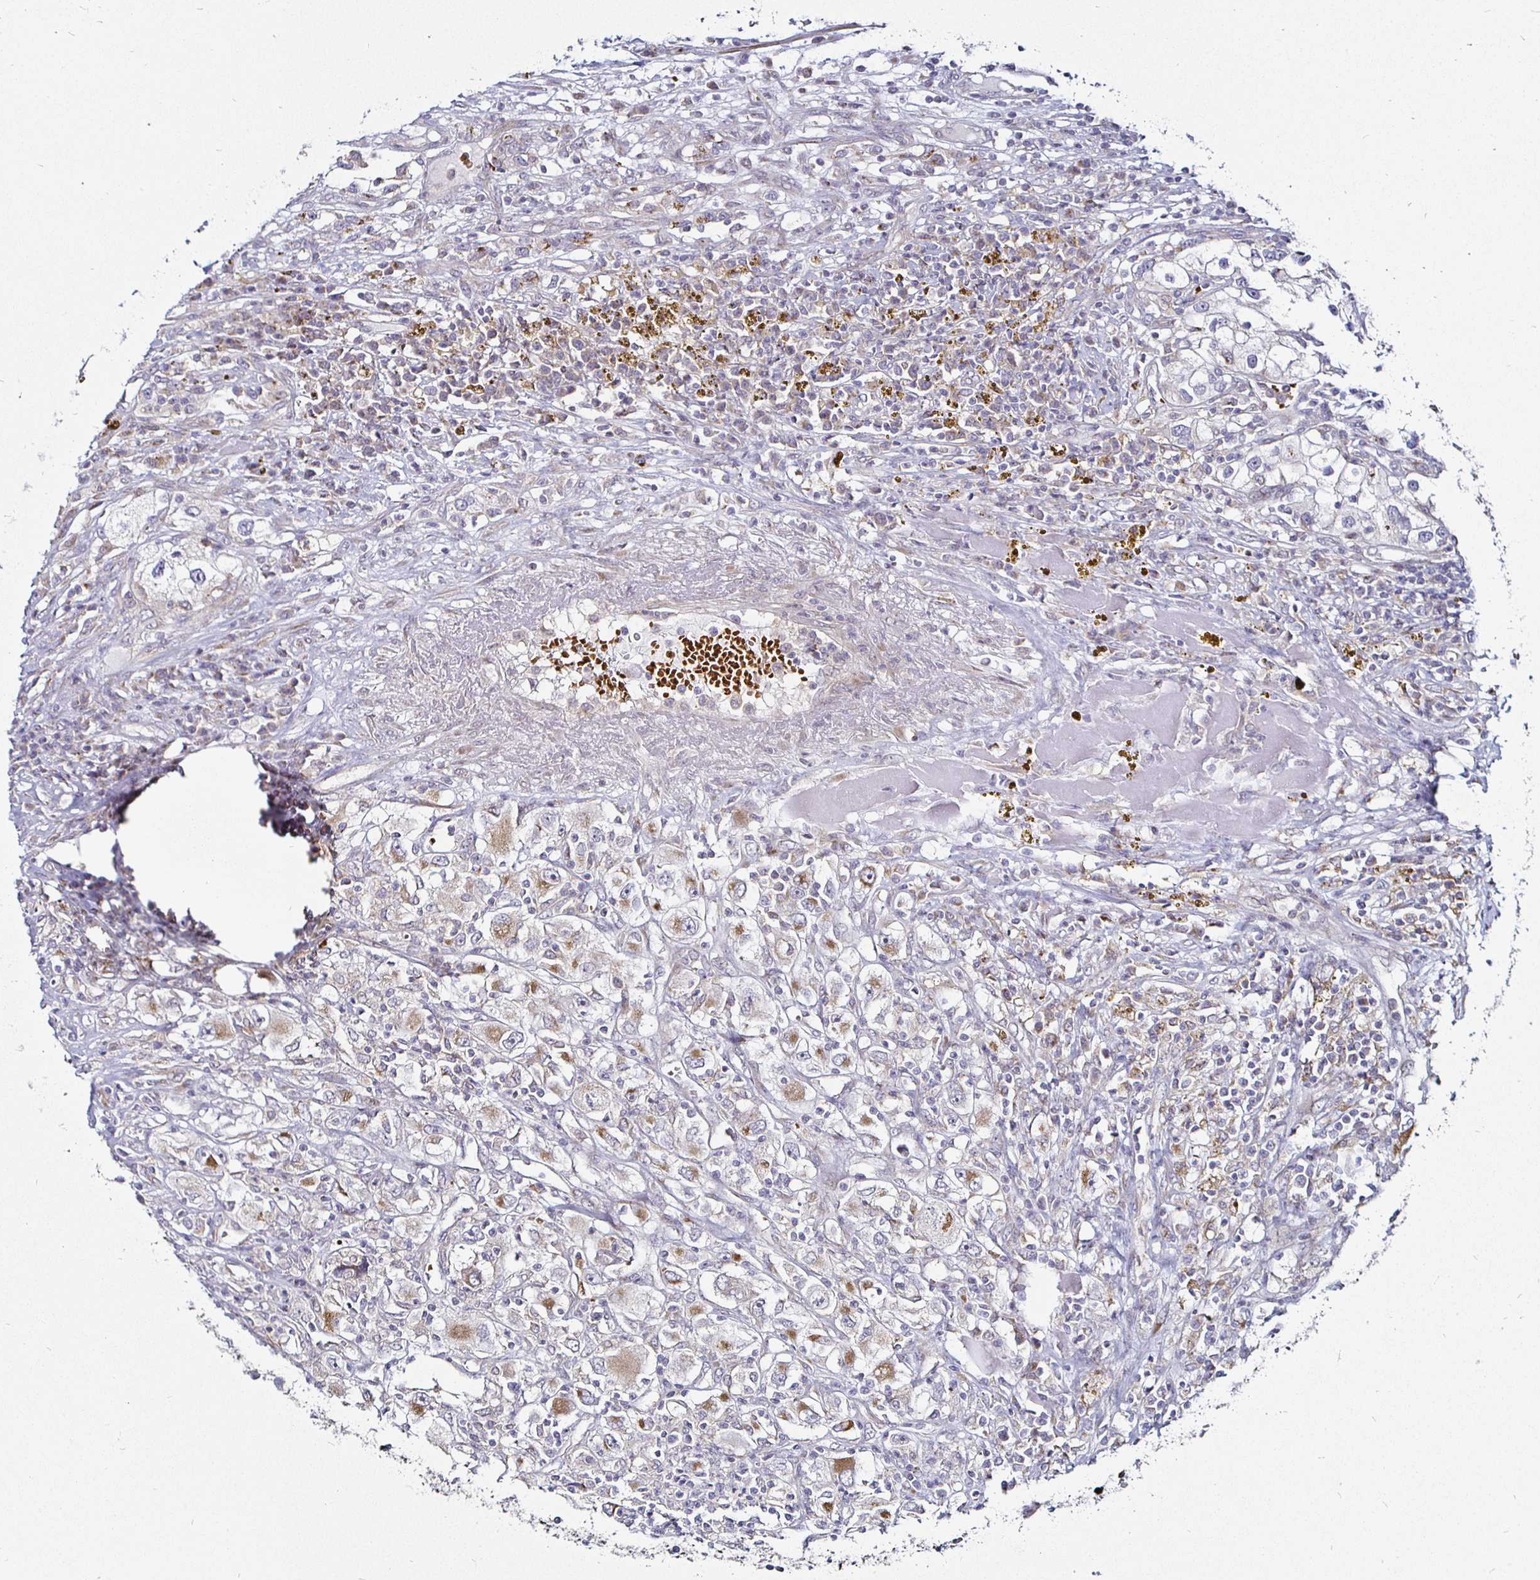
{"staining": {"intensity": "moderate", "quantity": "25%-75%", "location": "cytoplasmic/membranous"}, "tissue": "renal cancer", "cell_type": "Tumor cells", "image_type": "cancer", "snomed": [{"axis": "morphology", "description": "Adenocarcinoma, NOS"}, {"axis": "topography", "description": "Kidney"}], "caption": "There is medium levels of moderate cytoplasmic/membranous expression in tumor cells of renal cancer, as demonstrated by immunohistochemical staining (brown color).", "gene": "ATG3", "patient": {"sex": "female", "age": 52}}